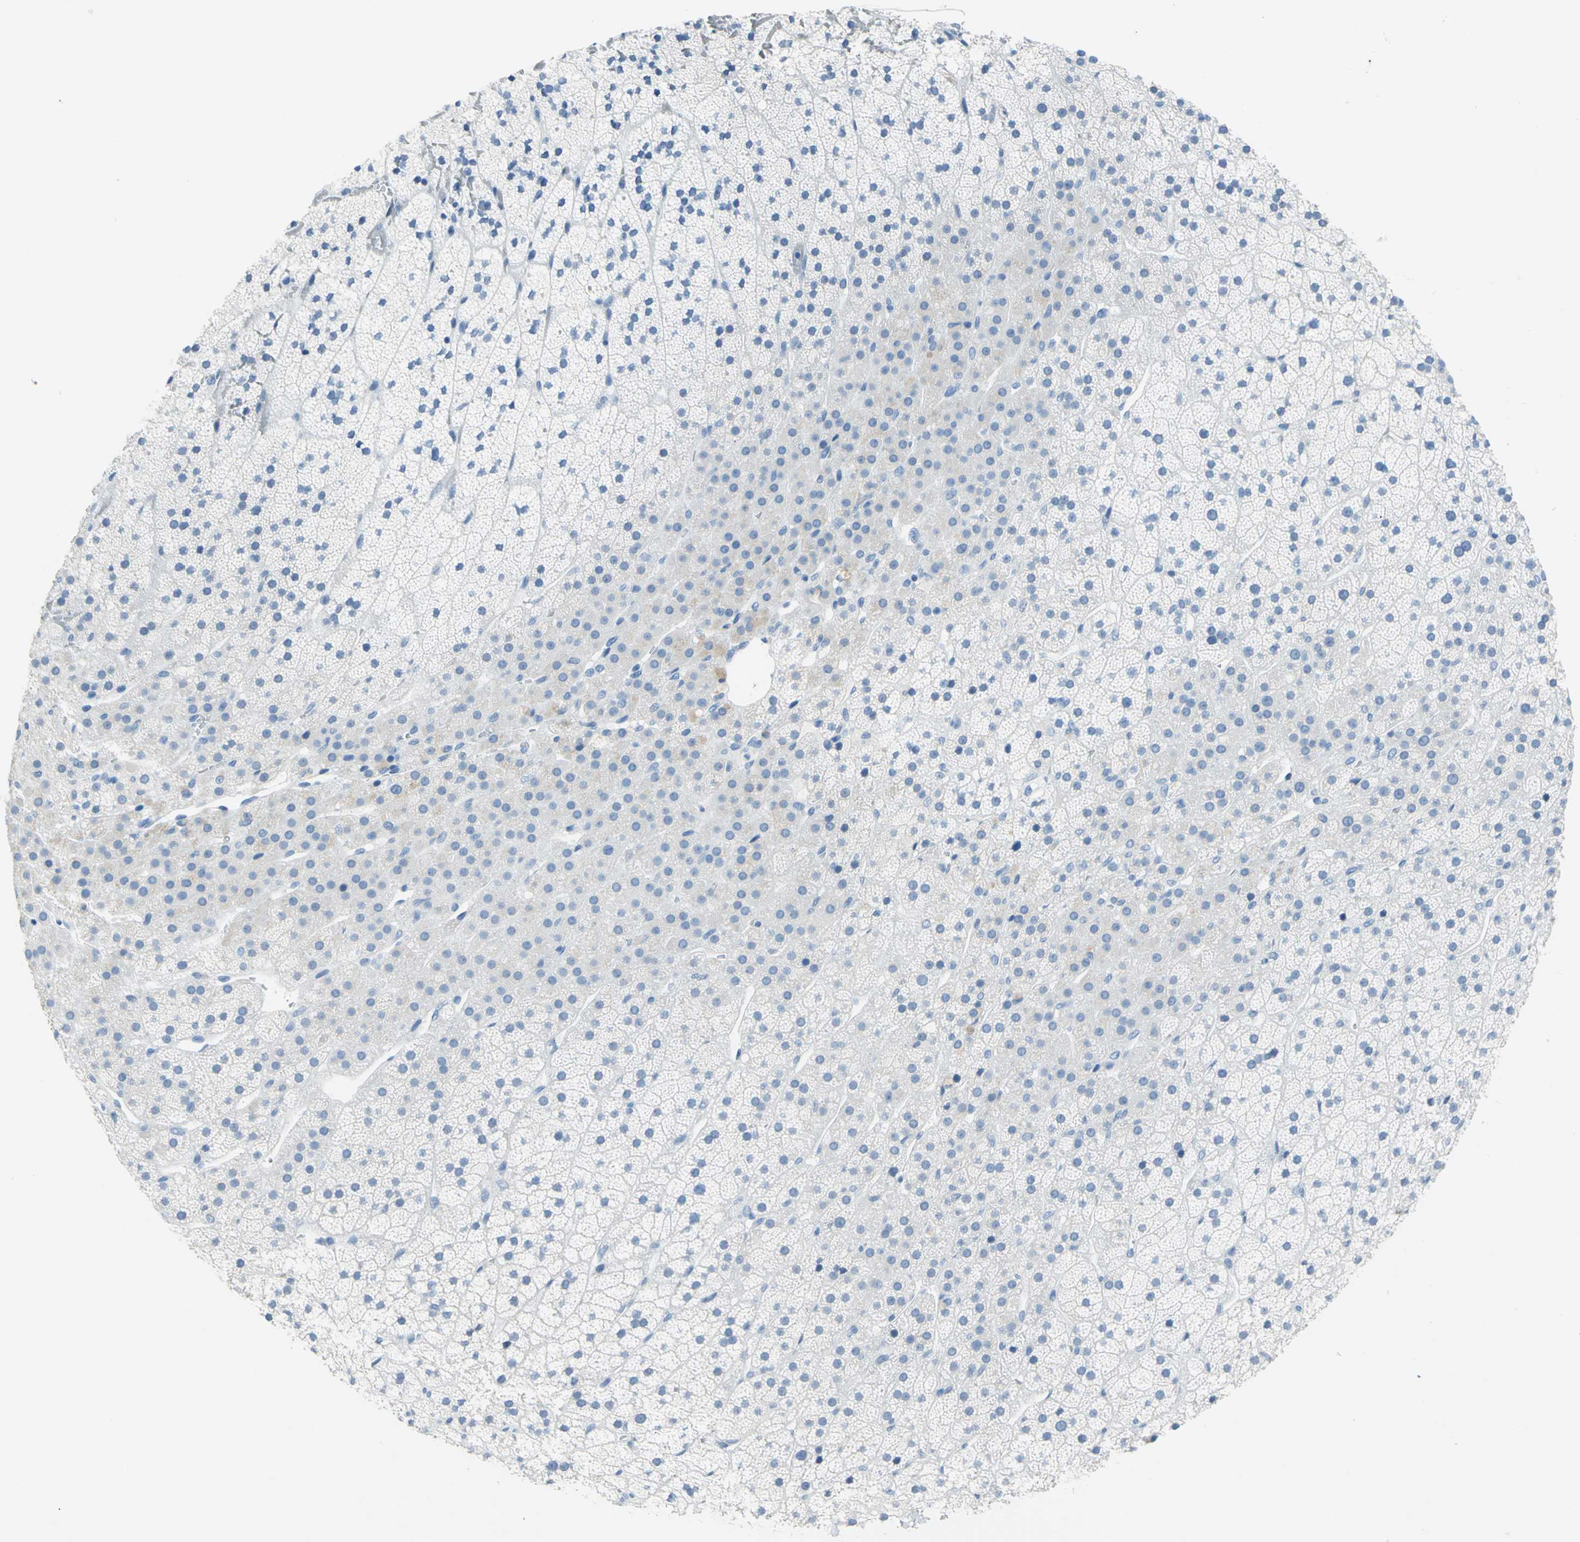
{"staining": {"intensity": "moderate", "quantity": "<25%", "location": "cytoplasmic/membranous"}, "tissue": "adrenal gland", "cell_type": "Glandular cells", "image_type": "normal", "snomed": [{"axis": "morphology", "description": "Normal tissue, NOS"}, {"axis": "topography", "description": "Adrenal gland"}], "caption": "Protein expression analysis of benign adrenal gland displays moderate cytoplasmic/membranous expression in approximately <25% of glandular cells. The staining was performed using DAB (3,3'-diaminobenzidine), with brown indicating positive protein expression. Nuclei are stained blue with hematoxylin.", "gene": "PKLR", "patient": {"sex": "male", "age": 35}}